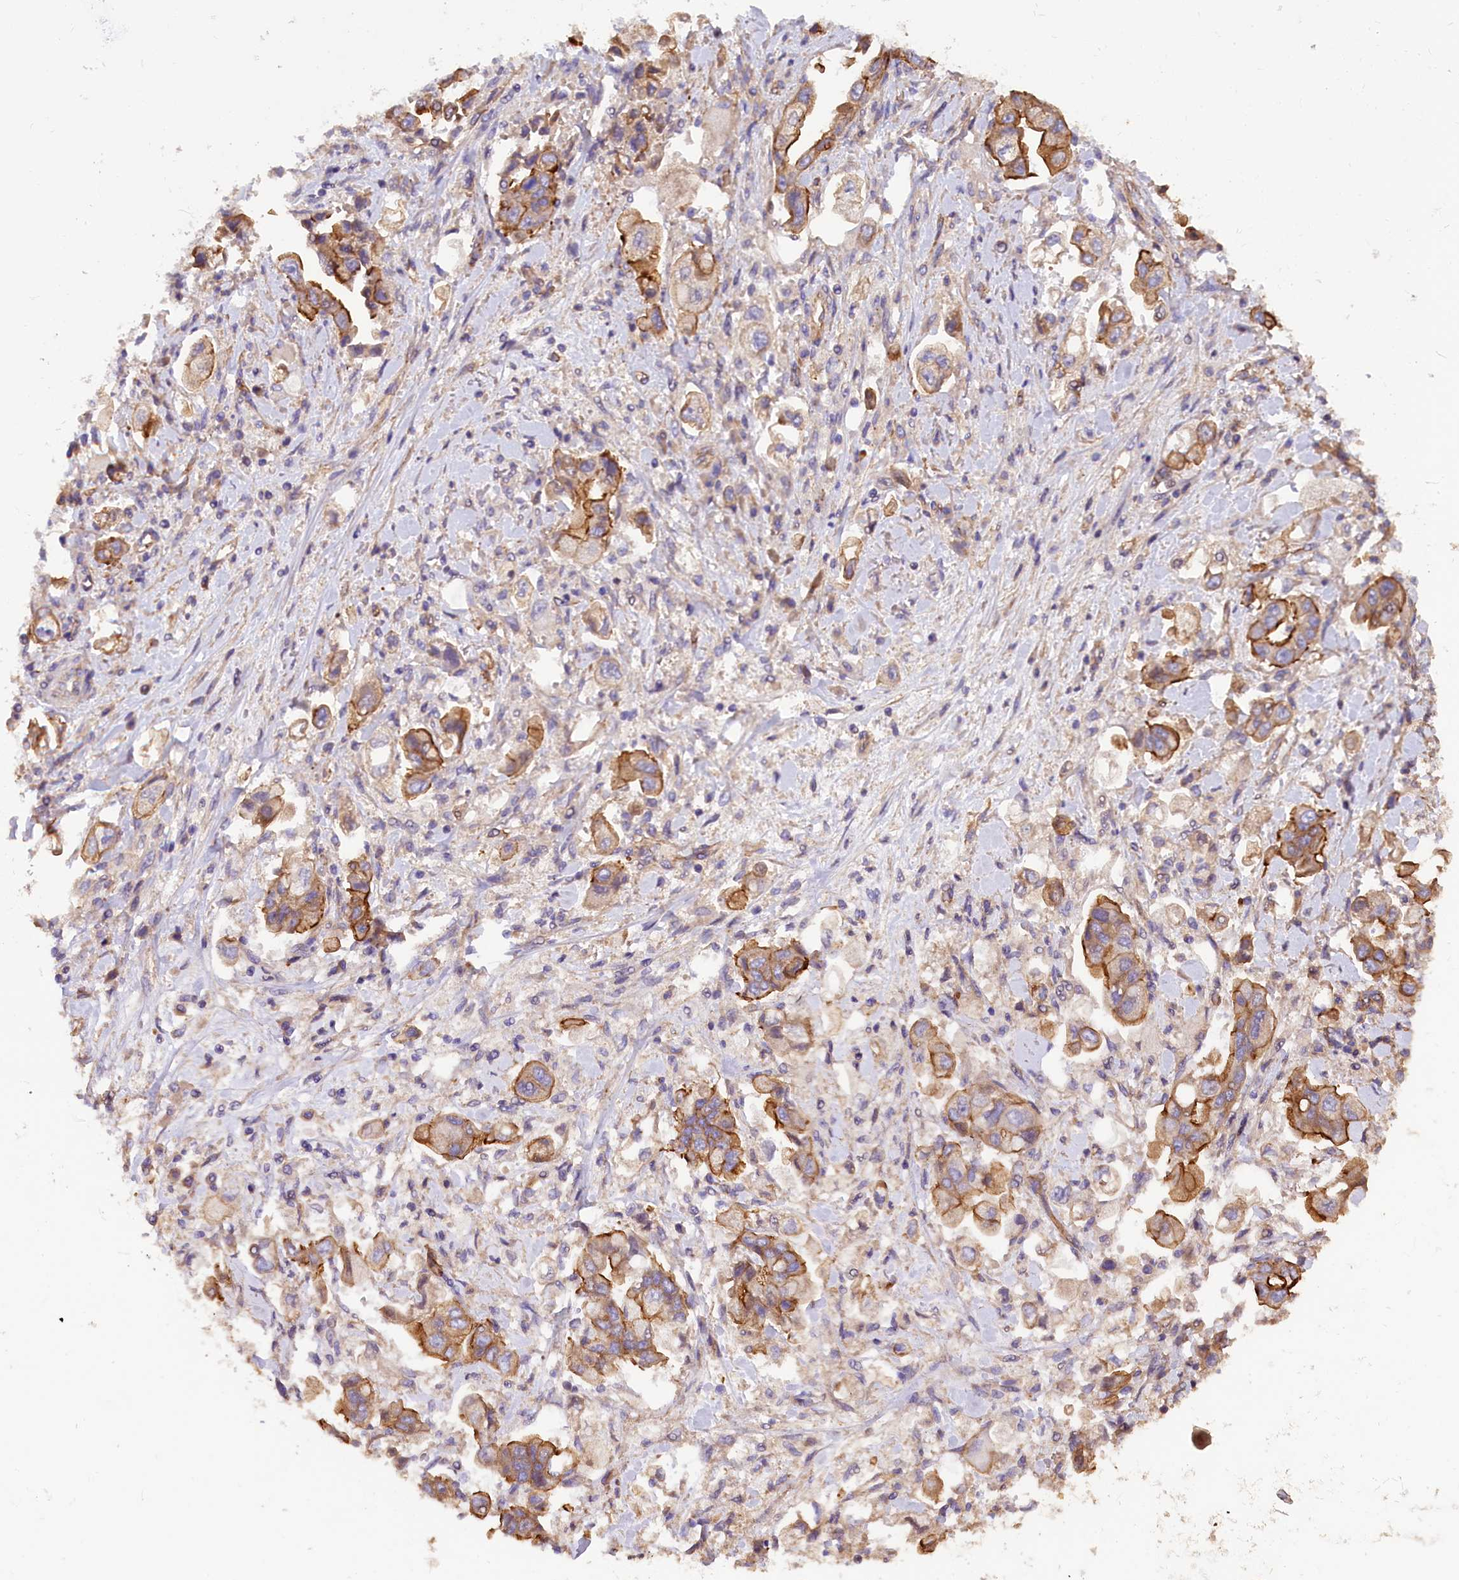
{"staining": {"intensity": "moderate", "quantity": ">75%", "location": "cytoplasmic/membranous"}, "tissue": "stomach cancer", "cell_type": "Tumor cells", "image_type": "cancer", "snomed": [{"axis": "morphology", "description": "Adenocarcinoma, NOS"}, {"axis": "topography", "description": "Stomach"}], "caption": "Human stomach adenocarcinoma stained with a brown dye shows moderate cytoplasmic/membranous positive positivity in about >75% of tumor cells.", "gene": "ERMARD", "patient": {"sex": "male", "age": 62}}